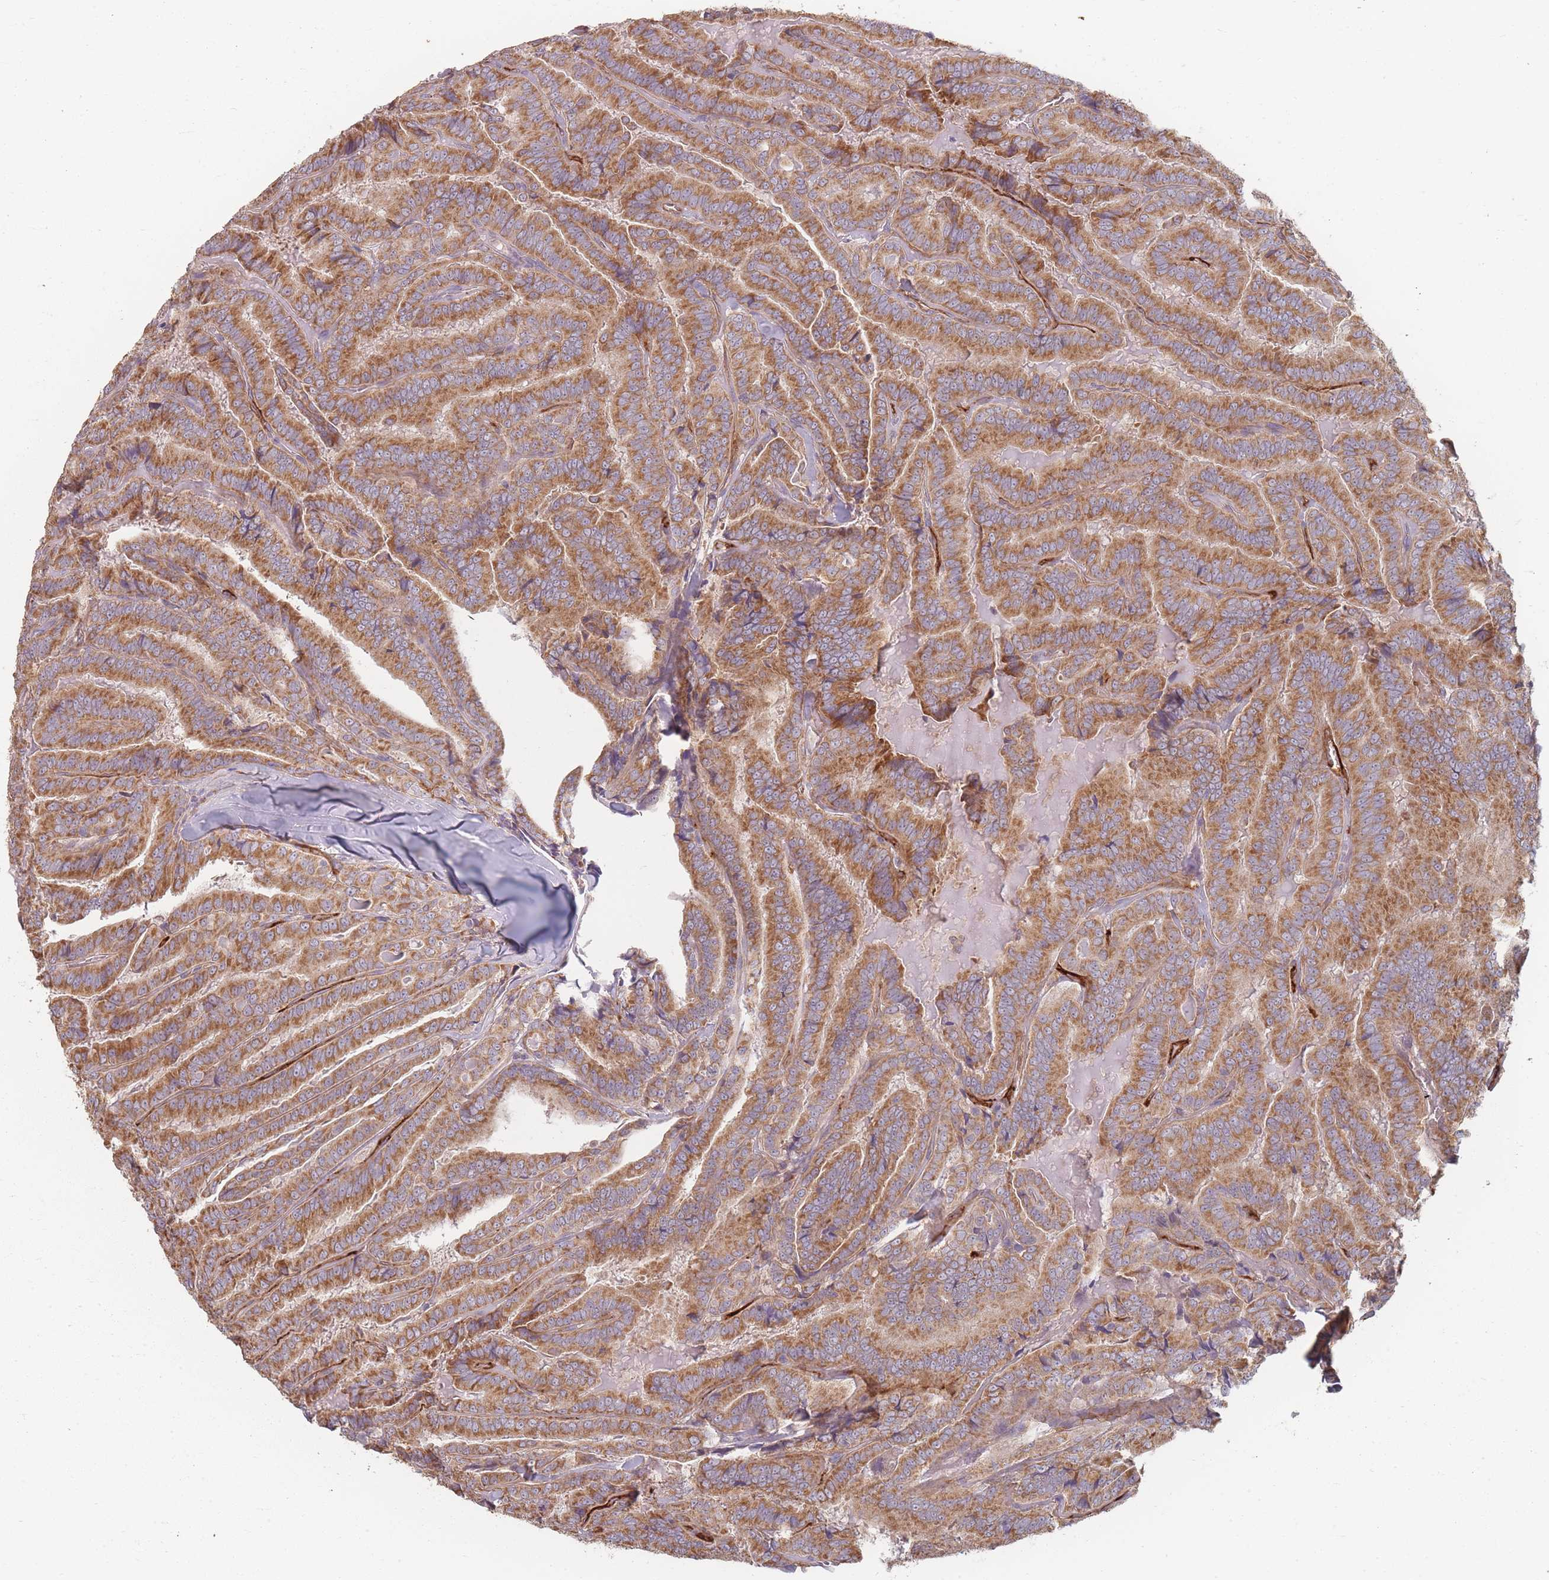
{"staining": {"intensity": "moderate", "quantity": ">75%", "location": "cytoplasmic/membranous"}, "tissue": "thyroid cancer", "cell_type": "Tumor cells", "image_type": "cancer", "snomed": [{"axis": "morphology", "description": "Papillary adenocarcinoma, NOS"}, {"axis": "topography", "description": "Thyroid gland"}], "caption": "Immunohistochemical staining of human thyroid cancer (papillary adenocarcinoma) shows medium levels of moderate cytoplasmic/membranous protein expression in about >75% of tumor cells. Nuclei are stained in blue.", "gene": "MRPS6", "patient": {"sex": "male", "age": 61}}